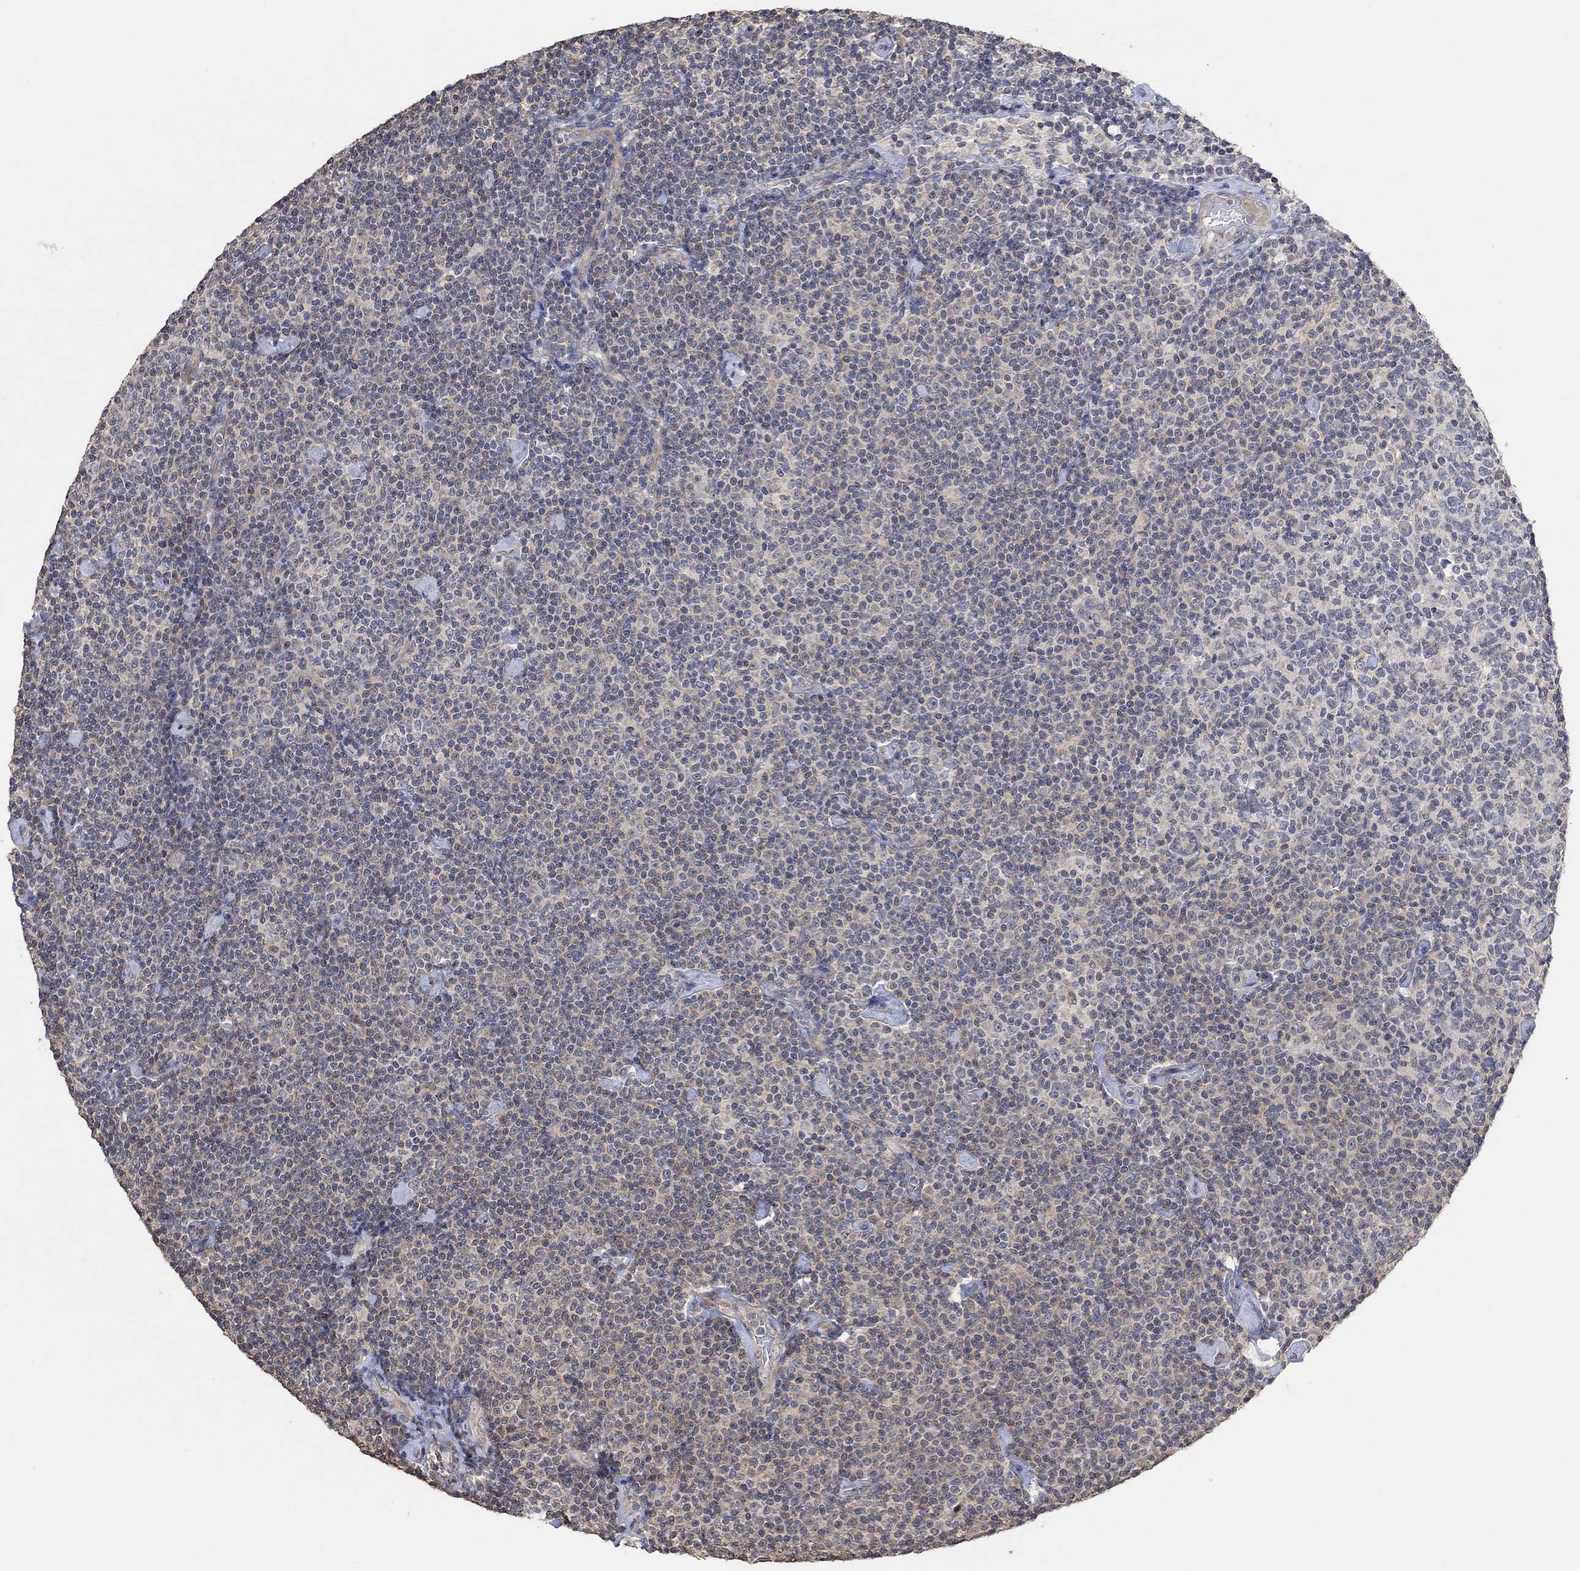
{"staining": {"intensity": "negative", "quantity": "none", "location": "none"}, "tissue": "lymphoma", "cell_type": "Tumor cells", "image_type": "cancer", "snomed": [{"axis": "morphology", "description": "Malignant lymphoma, non-Hodgkin's type, Low grade"}, {"axis": "topography", "description": "Lymph node"}], "caption": "Image shows no significant protein positivity in tumor cells of lymphoma.", "gene": "UNC5B", "patient": {"sex": "male", "age": 81}}